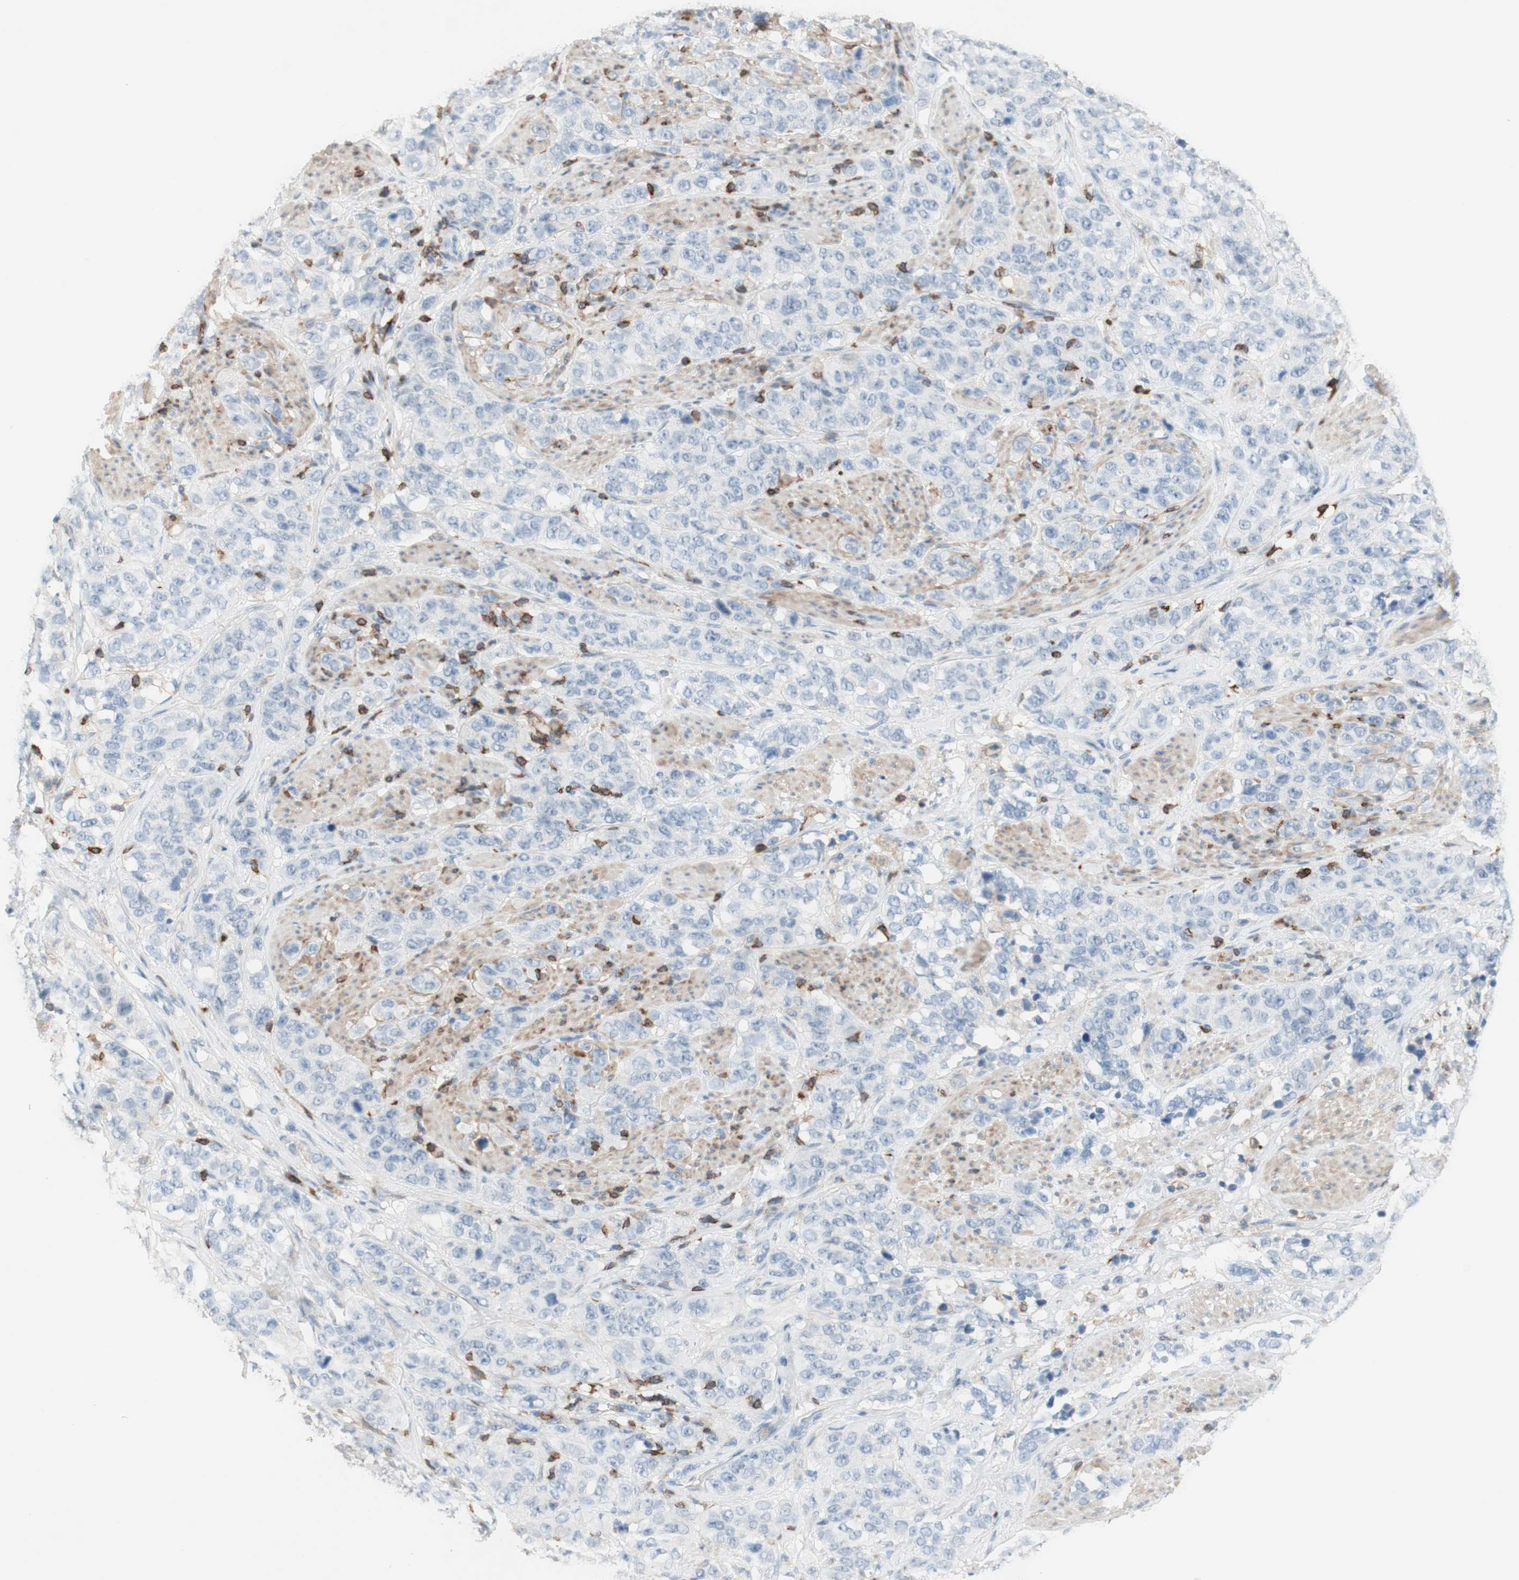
{"staining": {"intensity": "negative", "quantity": "none", "location": "none"}, "tissue": "stomach cancer", "cell_type": "Tumor cells", "image_type": "cancer", "snomed": [{"axis": "morphology", "description": "Adenocarcinoma, NOS"}, {"axis": "topography", "description": "Stomach"}], "caption": "Stomach adenocarcinoma stained for a protein using immunohistochemistry (IHC) demonstrates no expression tumor cells.", "gene": "SPINK6", "patient": {"sex": "male", "age": 48}}